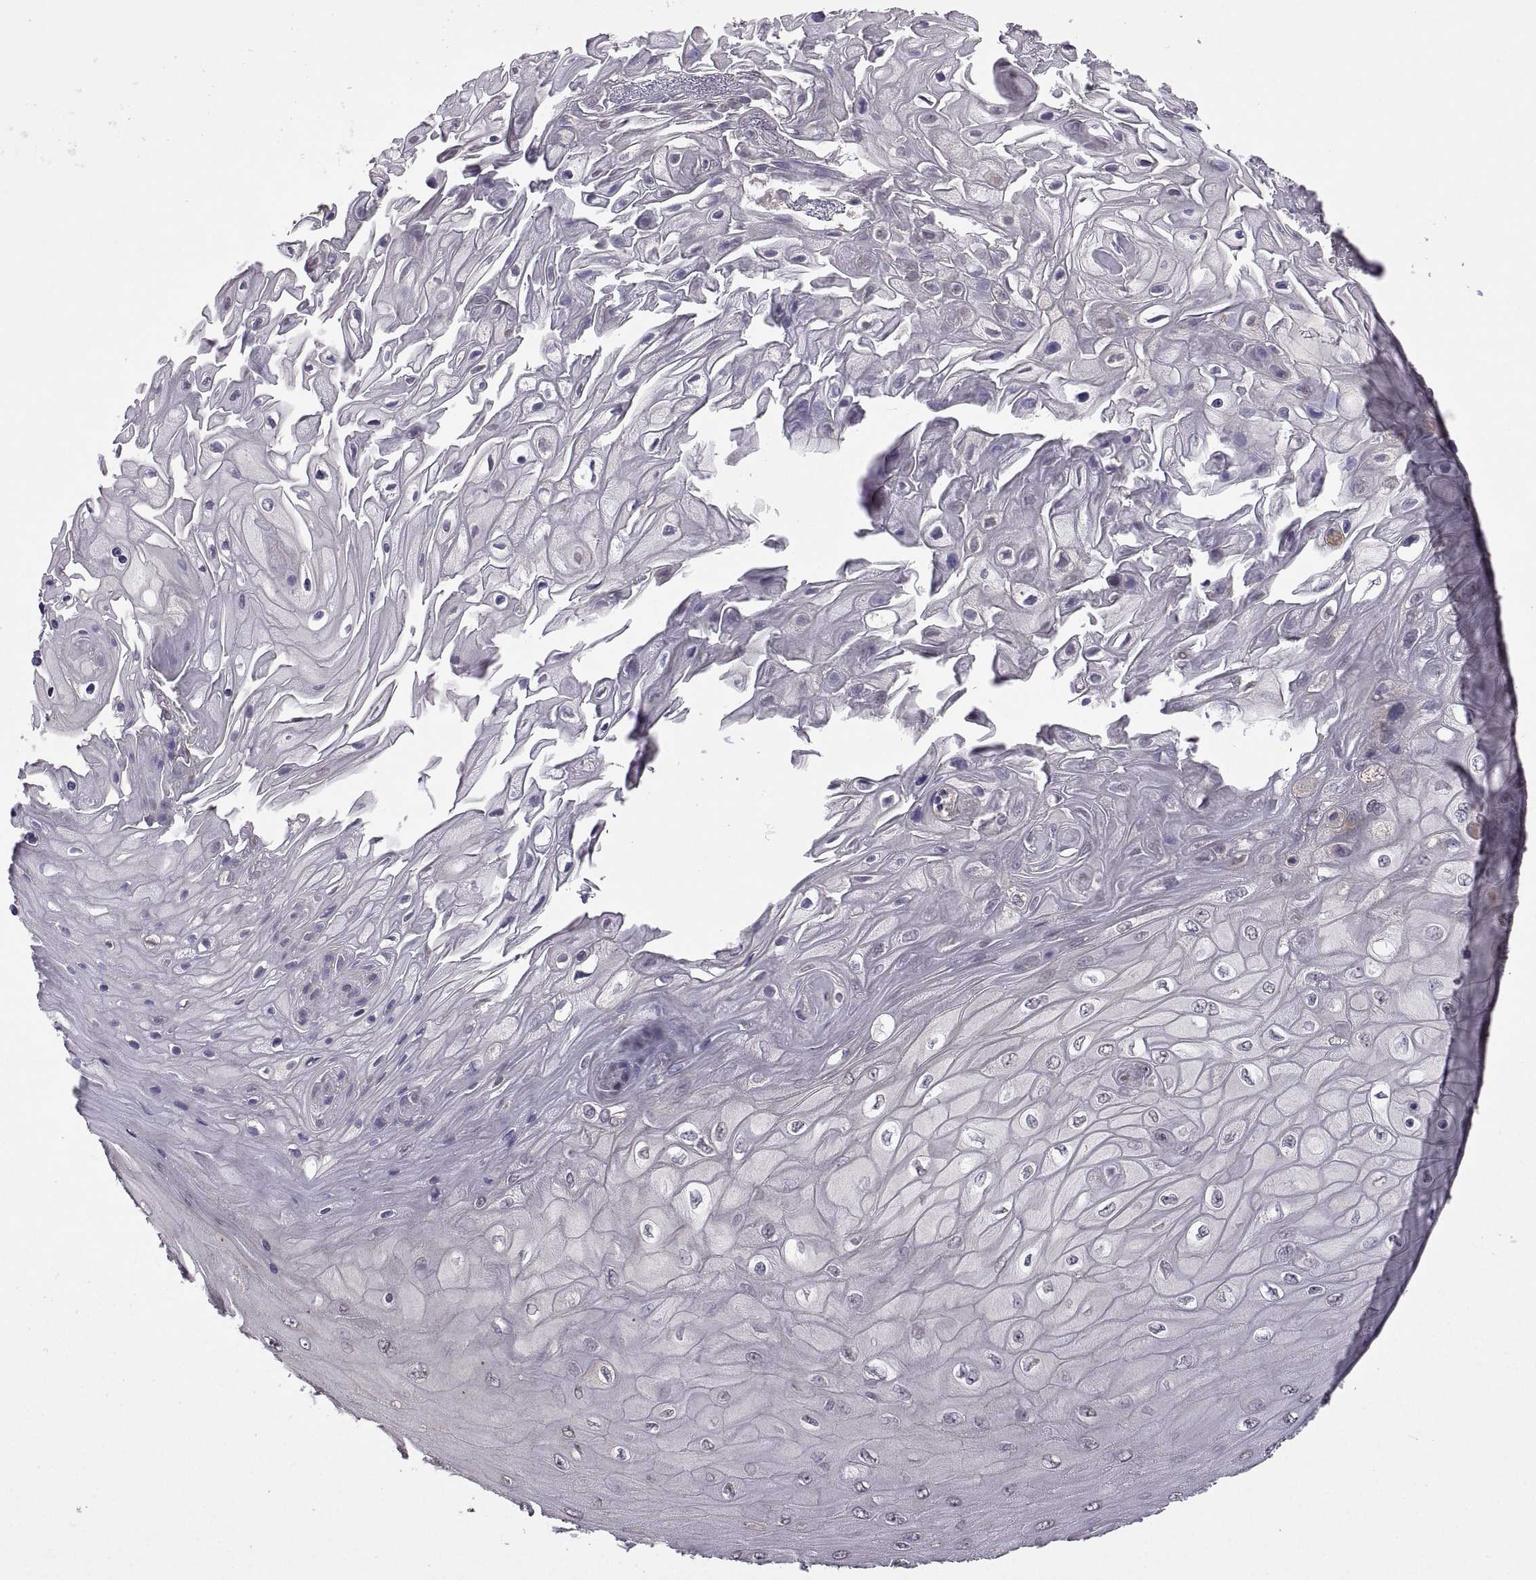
{"staining": {"intensity": "negative", "quantity": "none", "location": "none"}, "tissue": "skin cancer", "cell_type": "Tumor cells", "image_type": "cancer", "snomed": [{"axis": "morphology", "description": "Squamous cell carcinoma, NOS"}, {"axis": "topography", "description": "Skin"}], "caption": "Tumor cells are negative for brown protein staining in skin squamous cell carcinoma. The staining was performed using DAB to visualize the protein expression in brown, while the nuclei were stained in blue with hematoxylin (Magnification: 20x).", "gene": "LAMA1", "patient": {"sex": "male", "age": 62}}